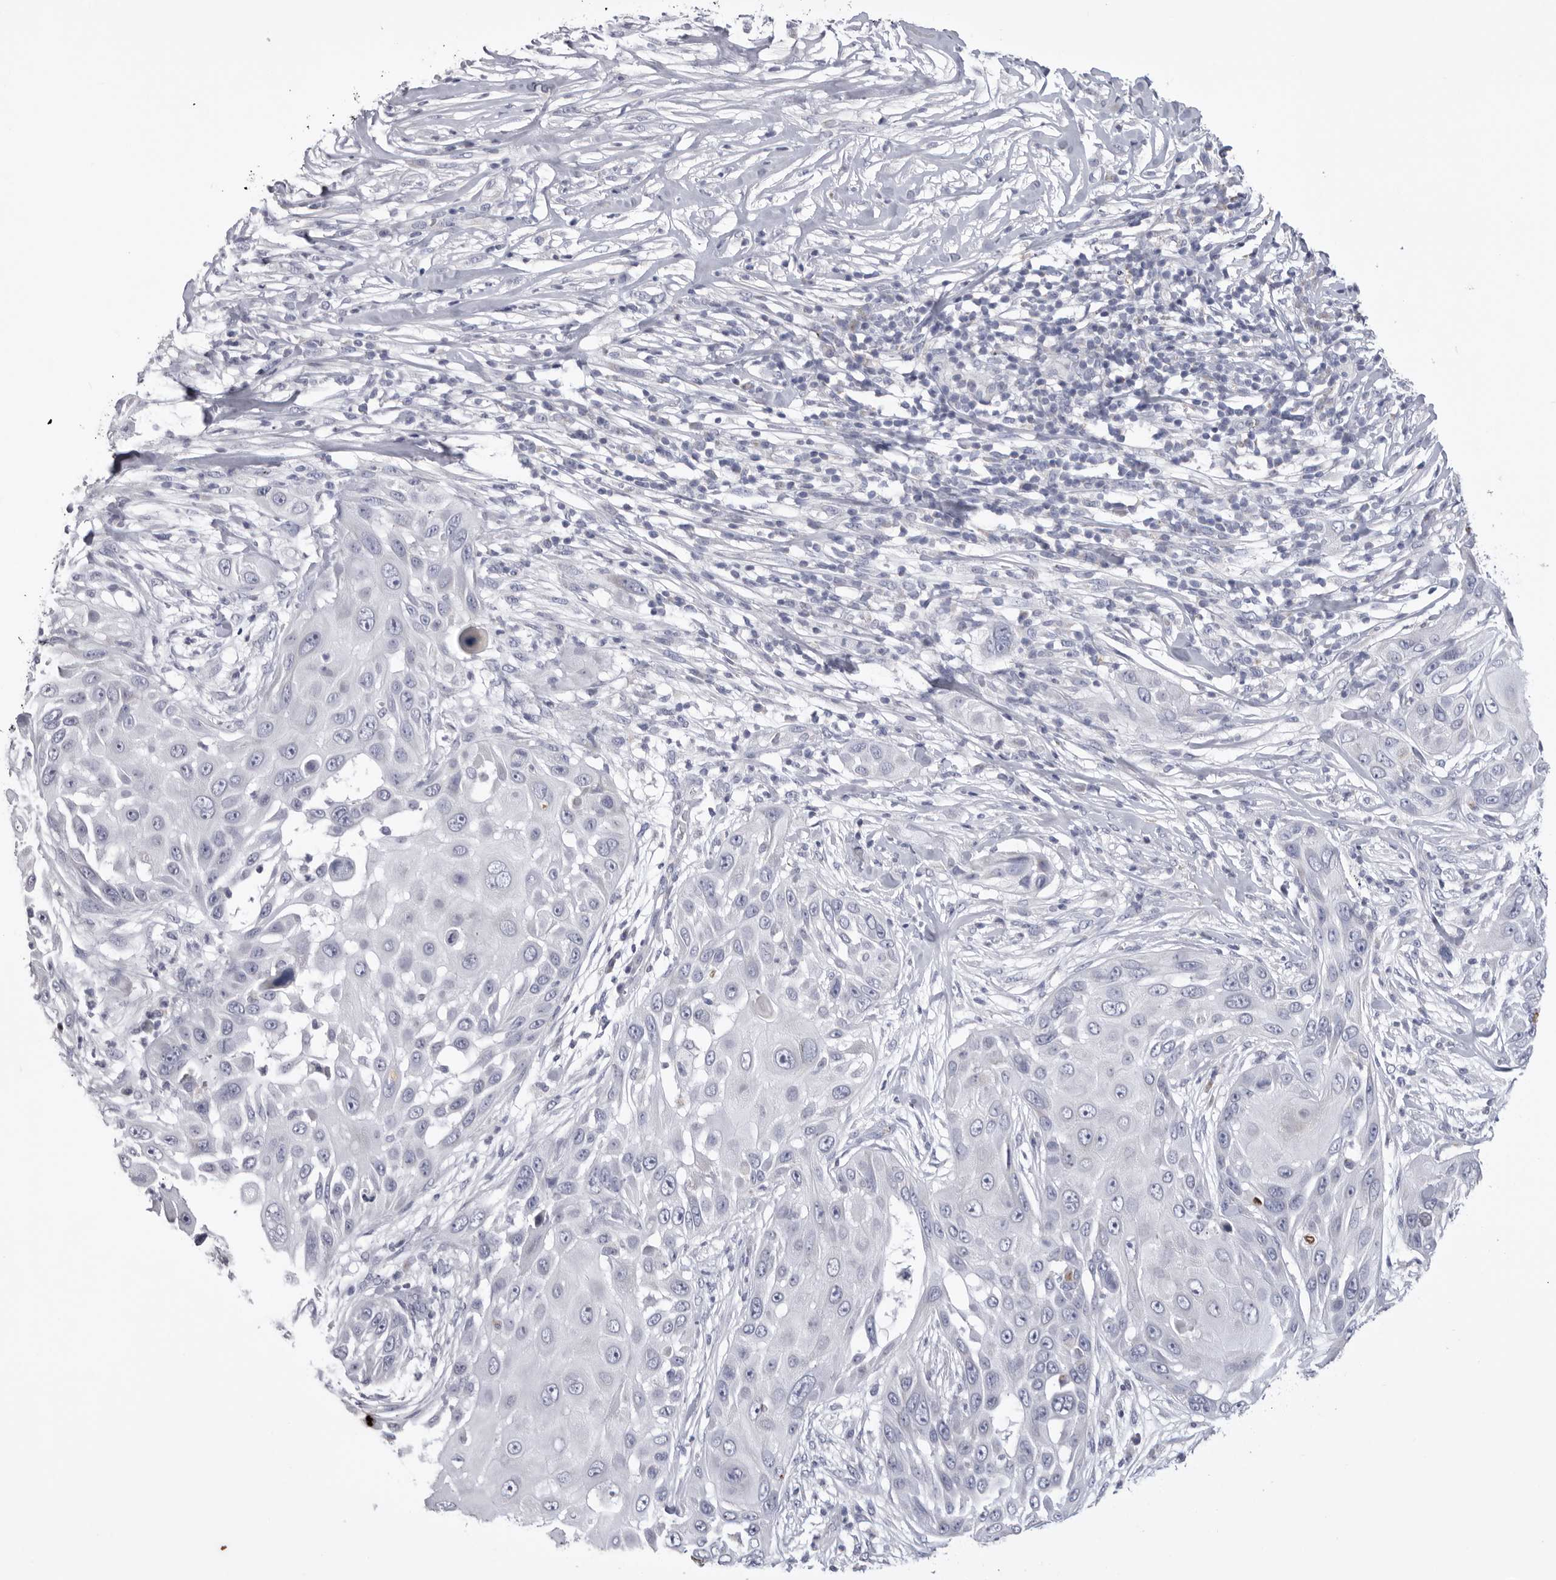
{"staining": {"intensity": "negative", "quantity": "none", "location": "none"}, "tissue": "skin cancer", "cell_type": "Tumor cells", "image_type": "cancer", "snomed": [{"axis": "morphology", "description": "Squamous cell carcinoma, NOS"}, {"axis": "topography", "description": "Skin"}], "caption": "Photomicrograph shows no significant protein positivity in tumor cells of skin cancer. (Stains: DAB (3,3'-diaminobenzidine) immunohistochemistry (IHC) with hematoxylin counter stain, Microscopy: brightfield microscopy at high magnification).", "gene": "VDAC3", "patient": {"sex": "female", "age": 44}}